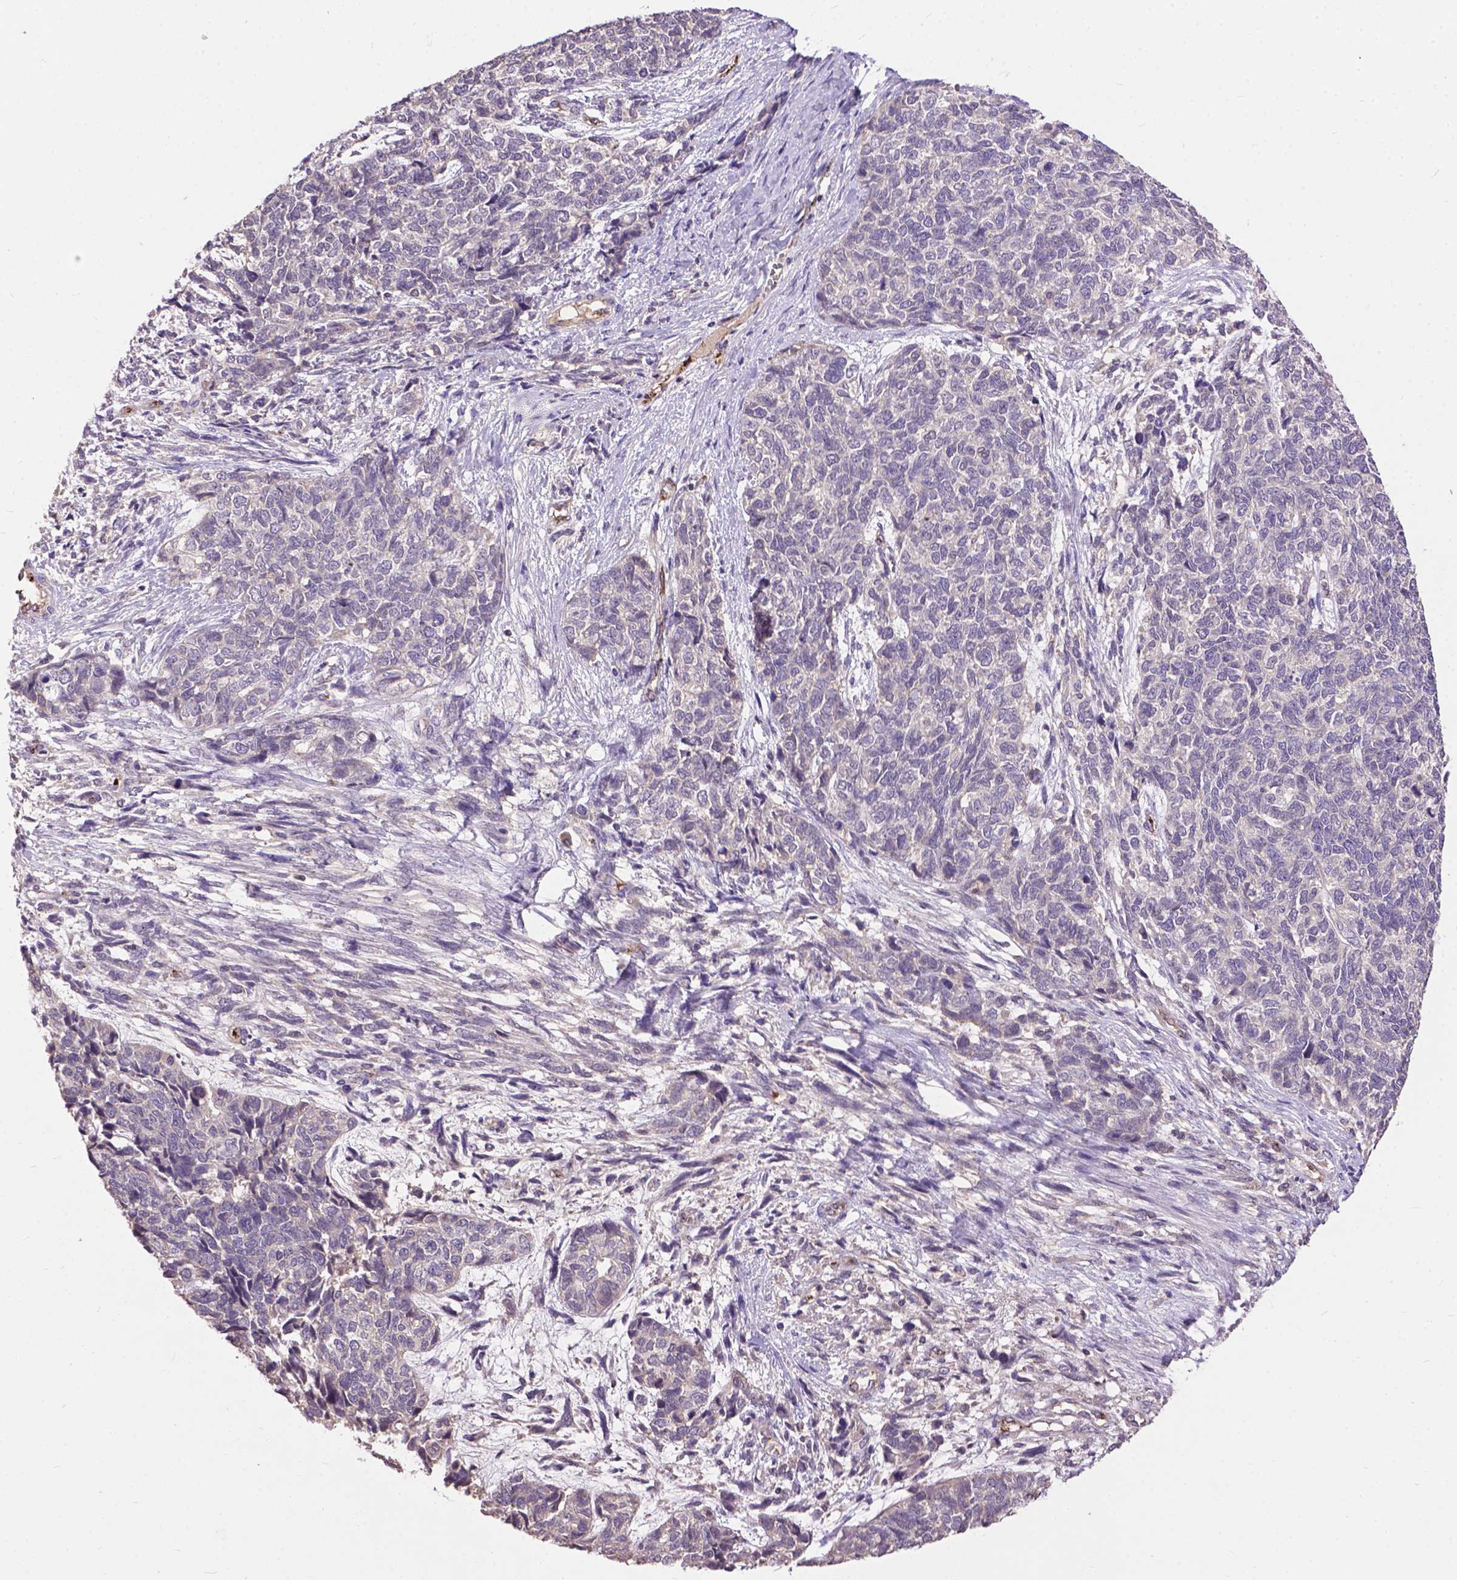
{"staining": {"intensity": "negative", "quantity": "none", "location": "none"}, "tissue": "cervical cancer", "cell_type": "Tumor cells", "image_type": "cancer", "snomed": [{"axis": "morphology", "description": "Squamous cell carcinoma, NOS"}, {"axis": "topography", "description": "Cervix"}], "caption": "Protein analysis of cervical cancer exhibits no significant expression in tumor cells.", "gene": "ZNF337", "patient": {"sex": "female", "age": 63}}